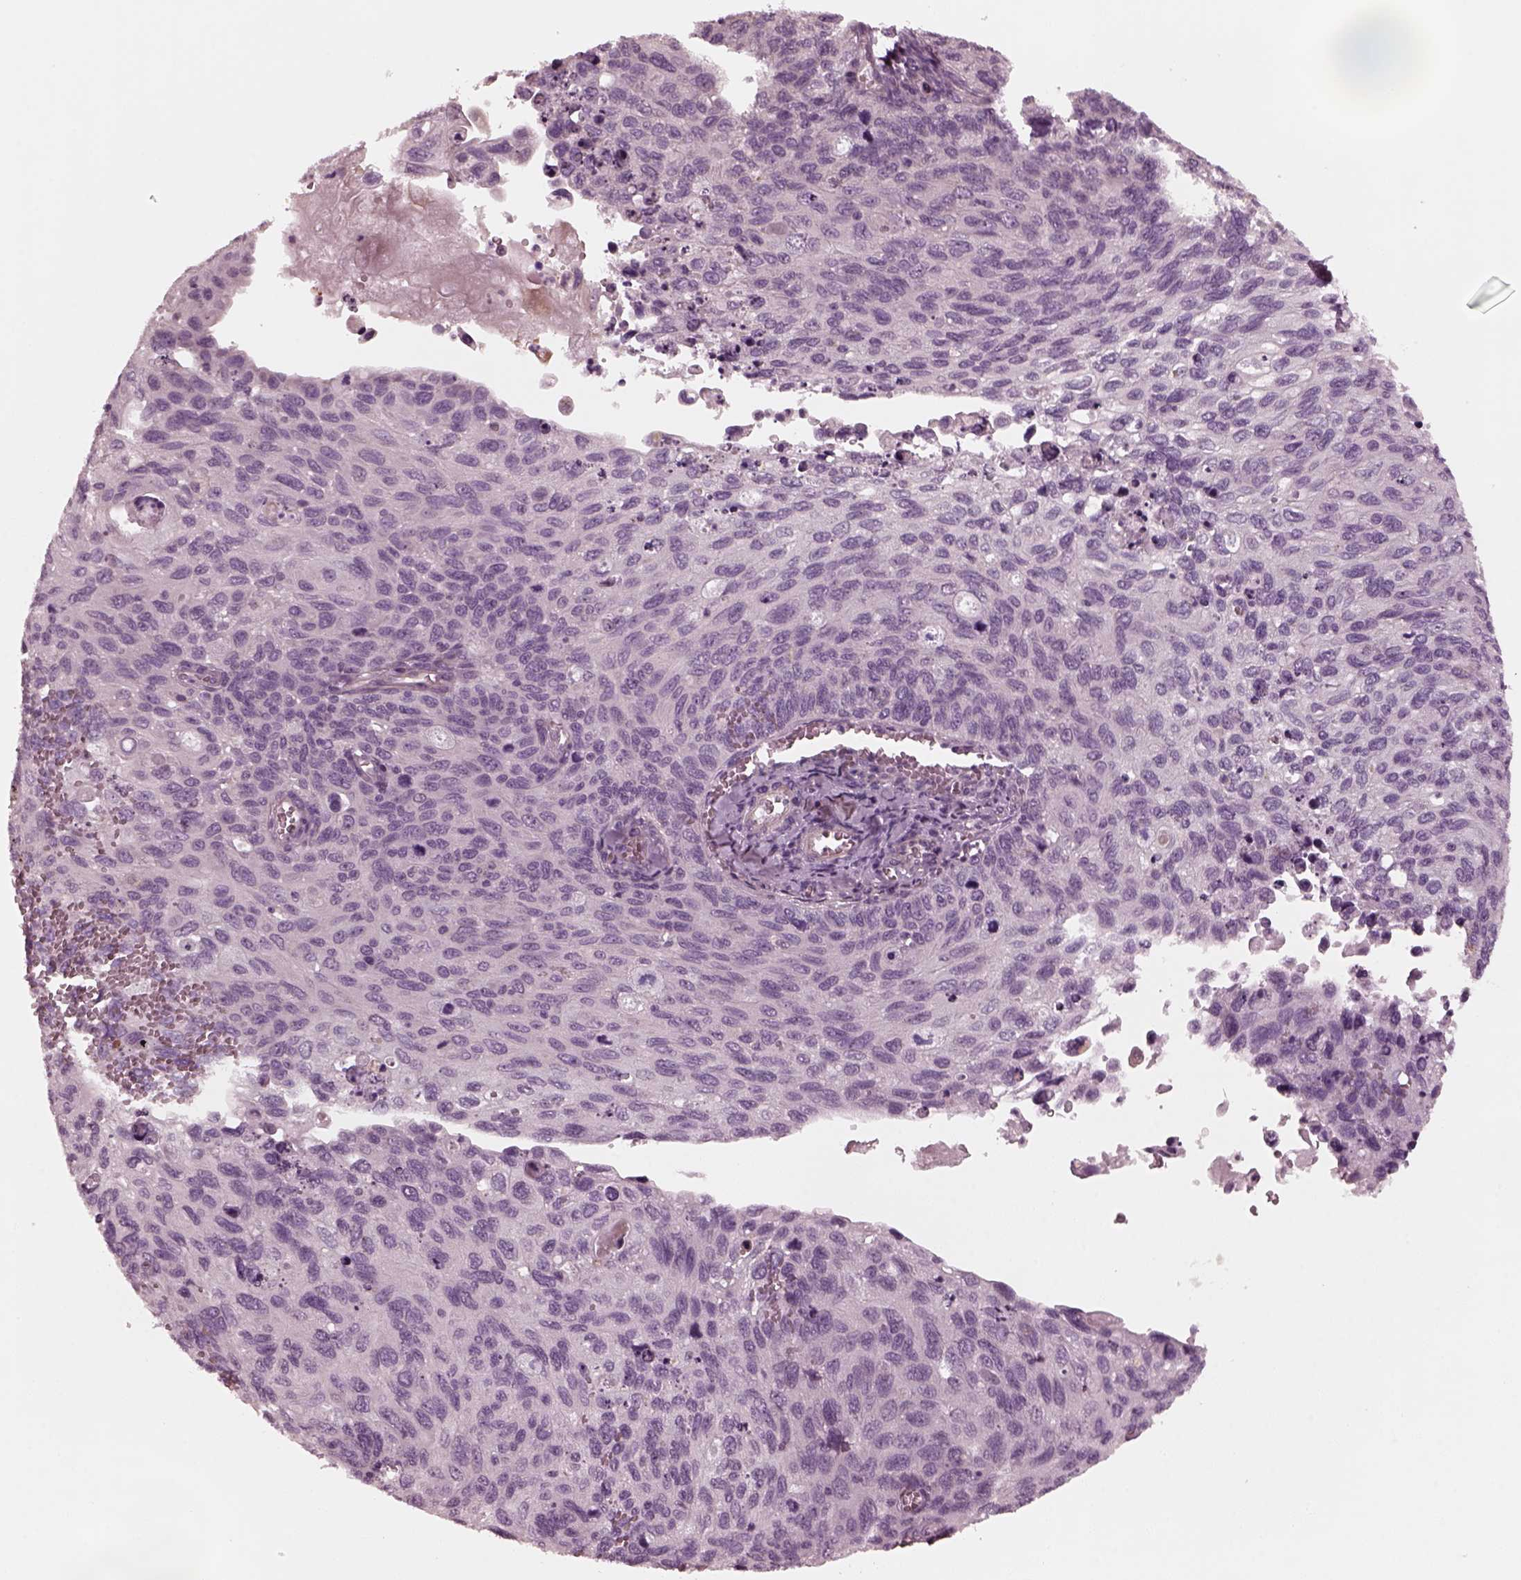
{"staining": {"intensity": "negative", "quantity": "none", "location": "none"}, "tissue": "cervical cancer", "cell_type": "Tumor cells", "image_type": "cancer", "snomed": [{"axis": "morphology", "description": "Squamous cell carcinoma, NOS"}, {"axis": "topography", "description": "Cervix"}], "caption": "This is an immunohistochemistry (IHC) photomicrograph of human cervical cancer. There is no staining in tumor cells.", "gene": "KIF6", "patient": {"sex": "female", "age": 70}}